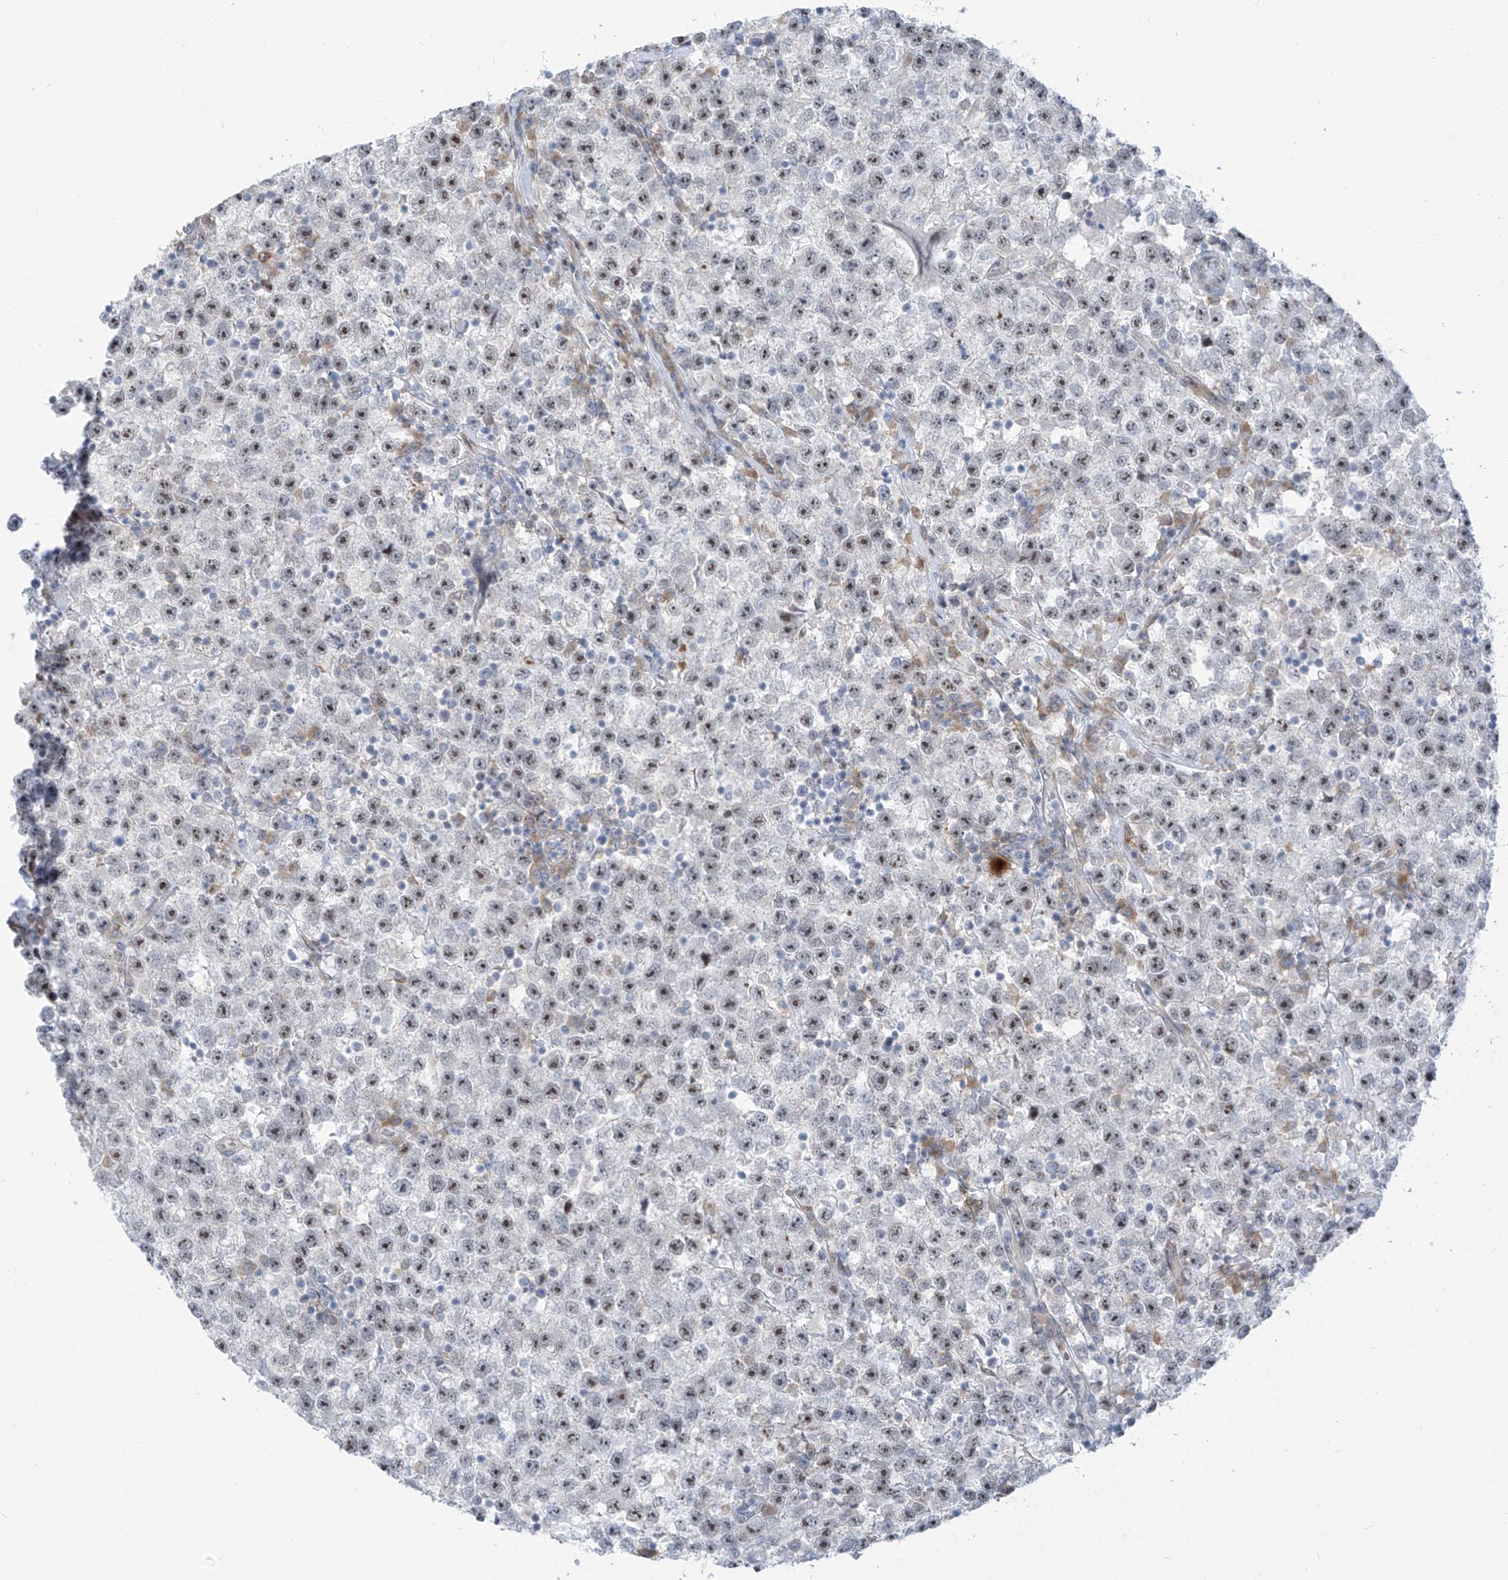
{"staining": {"intensity": "weak", "quantity": ">75%", "location": "nuclear"}, "tissue": "testis cancer", "cell_type": "Tumor cells", "image_type": "cancer", "snomed": [{"axis": "morphology", "description": "Seminoma, NOS"}, {"axis": "topography", "description": "Testis"}], "caption": "Immunohistochemical staining of human testis seminoma shows low levels of weak nuclear protein staining in about >75% of tumor cells.", "gene": "LIN9", "patient": {"sex": "male", "age": 22}}